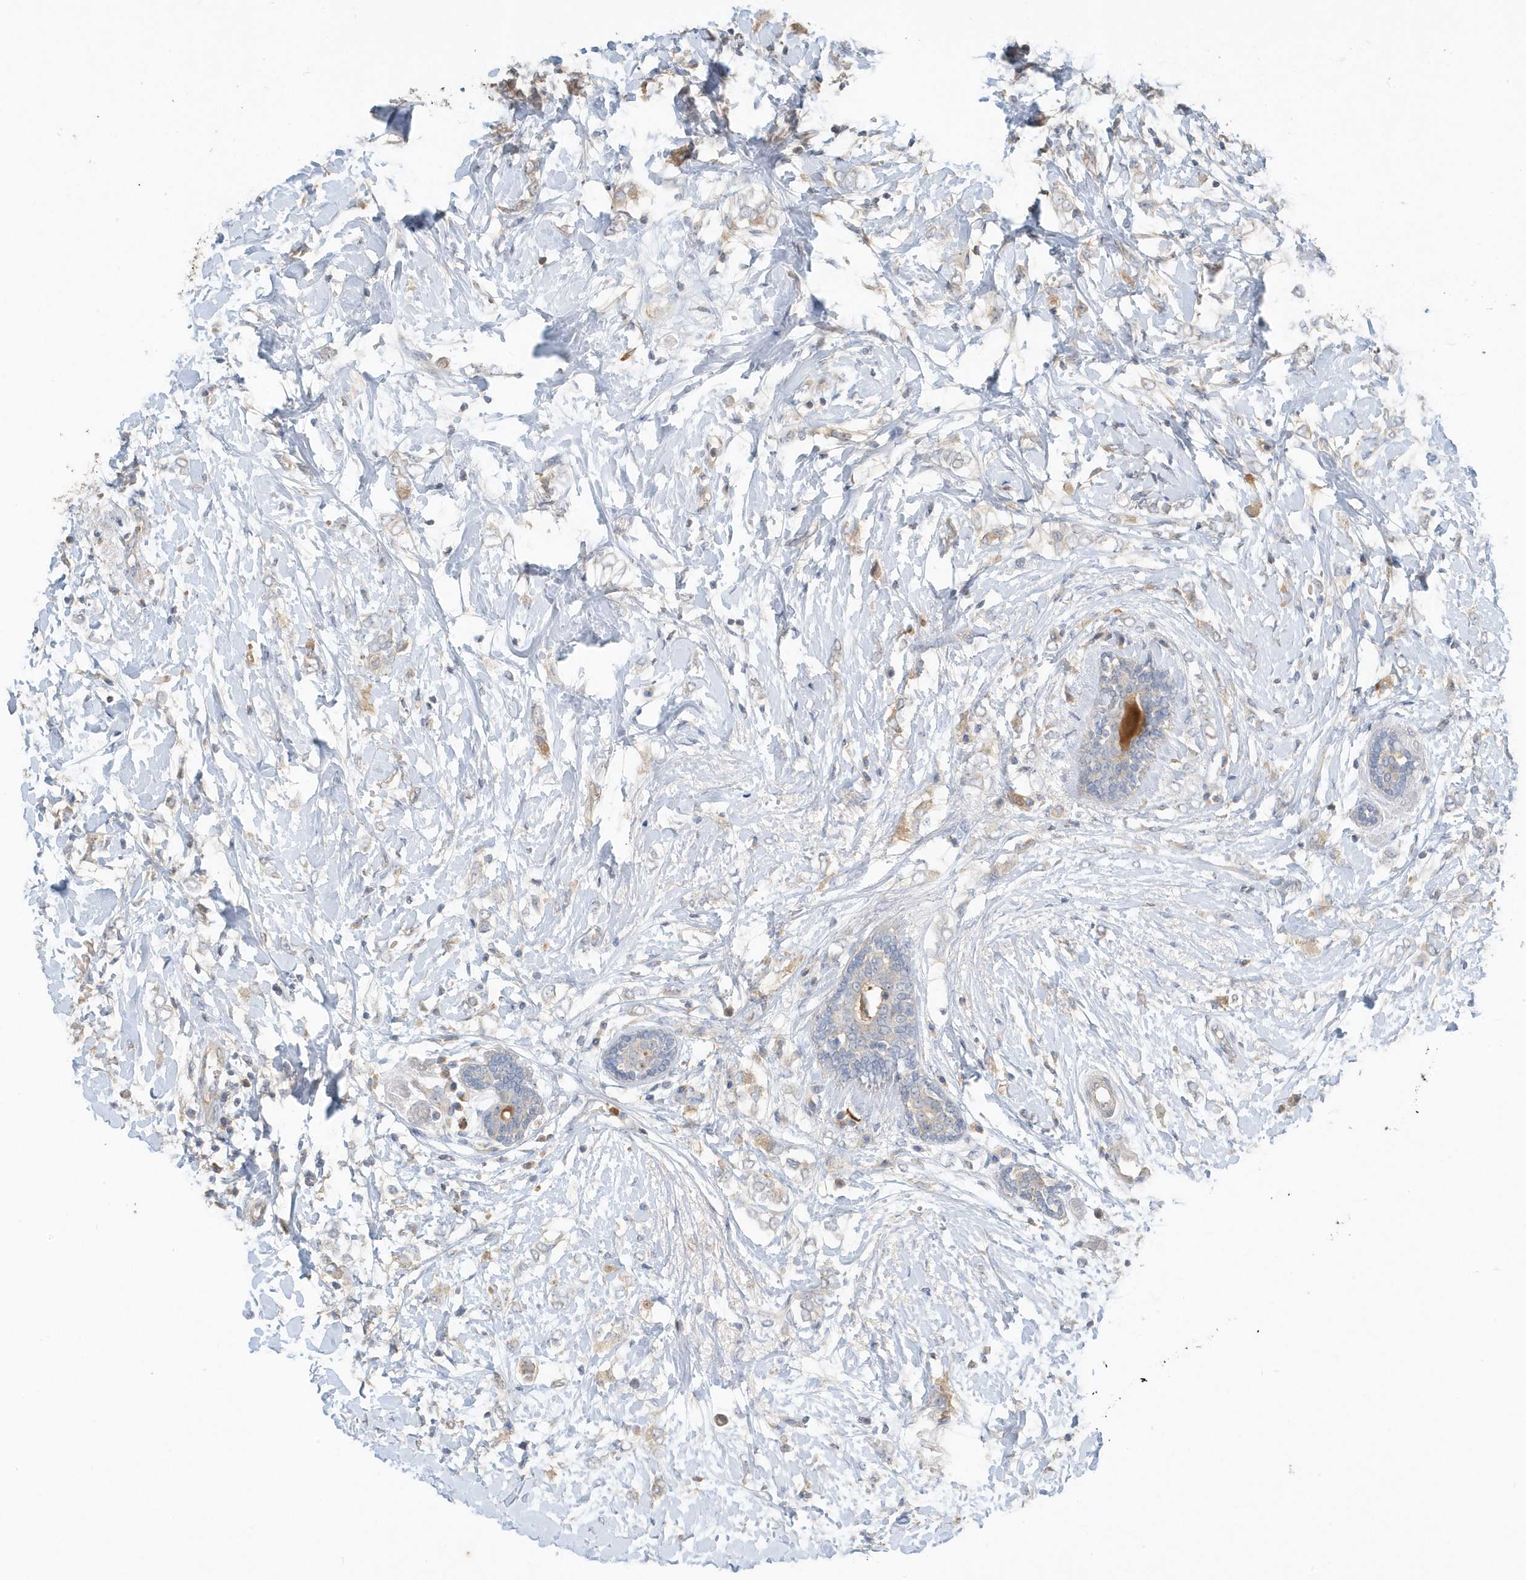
{"staining": {"intensity": "weak", "quantity": "<25%", "location": "cytoplasmic/membranous"}, "tissue": "breast cancer", "cell_type": "Tumor cells", "image_type": "cancer", "snomed": [{"axis": "morphology", "description": "Normal tissue, NOS"}, {"axis": "morphology", "description": "Lobular carcinoma"}, {"axis": "topography", "description": "Breast"}], "caption": "Breast cancer (lobular carcinoma) stained for a protein using immunohistochemistry (IHC) reveals no positivity tumor cells.", "gene": "USP53", "patient": {"sex": "female", "age": 47}}